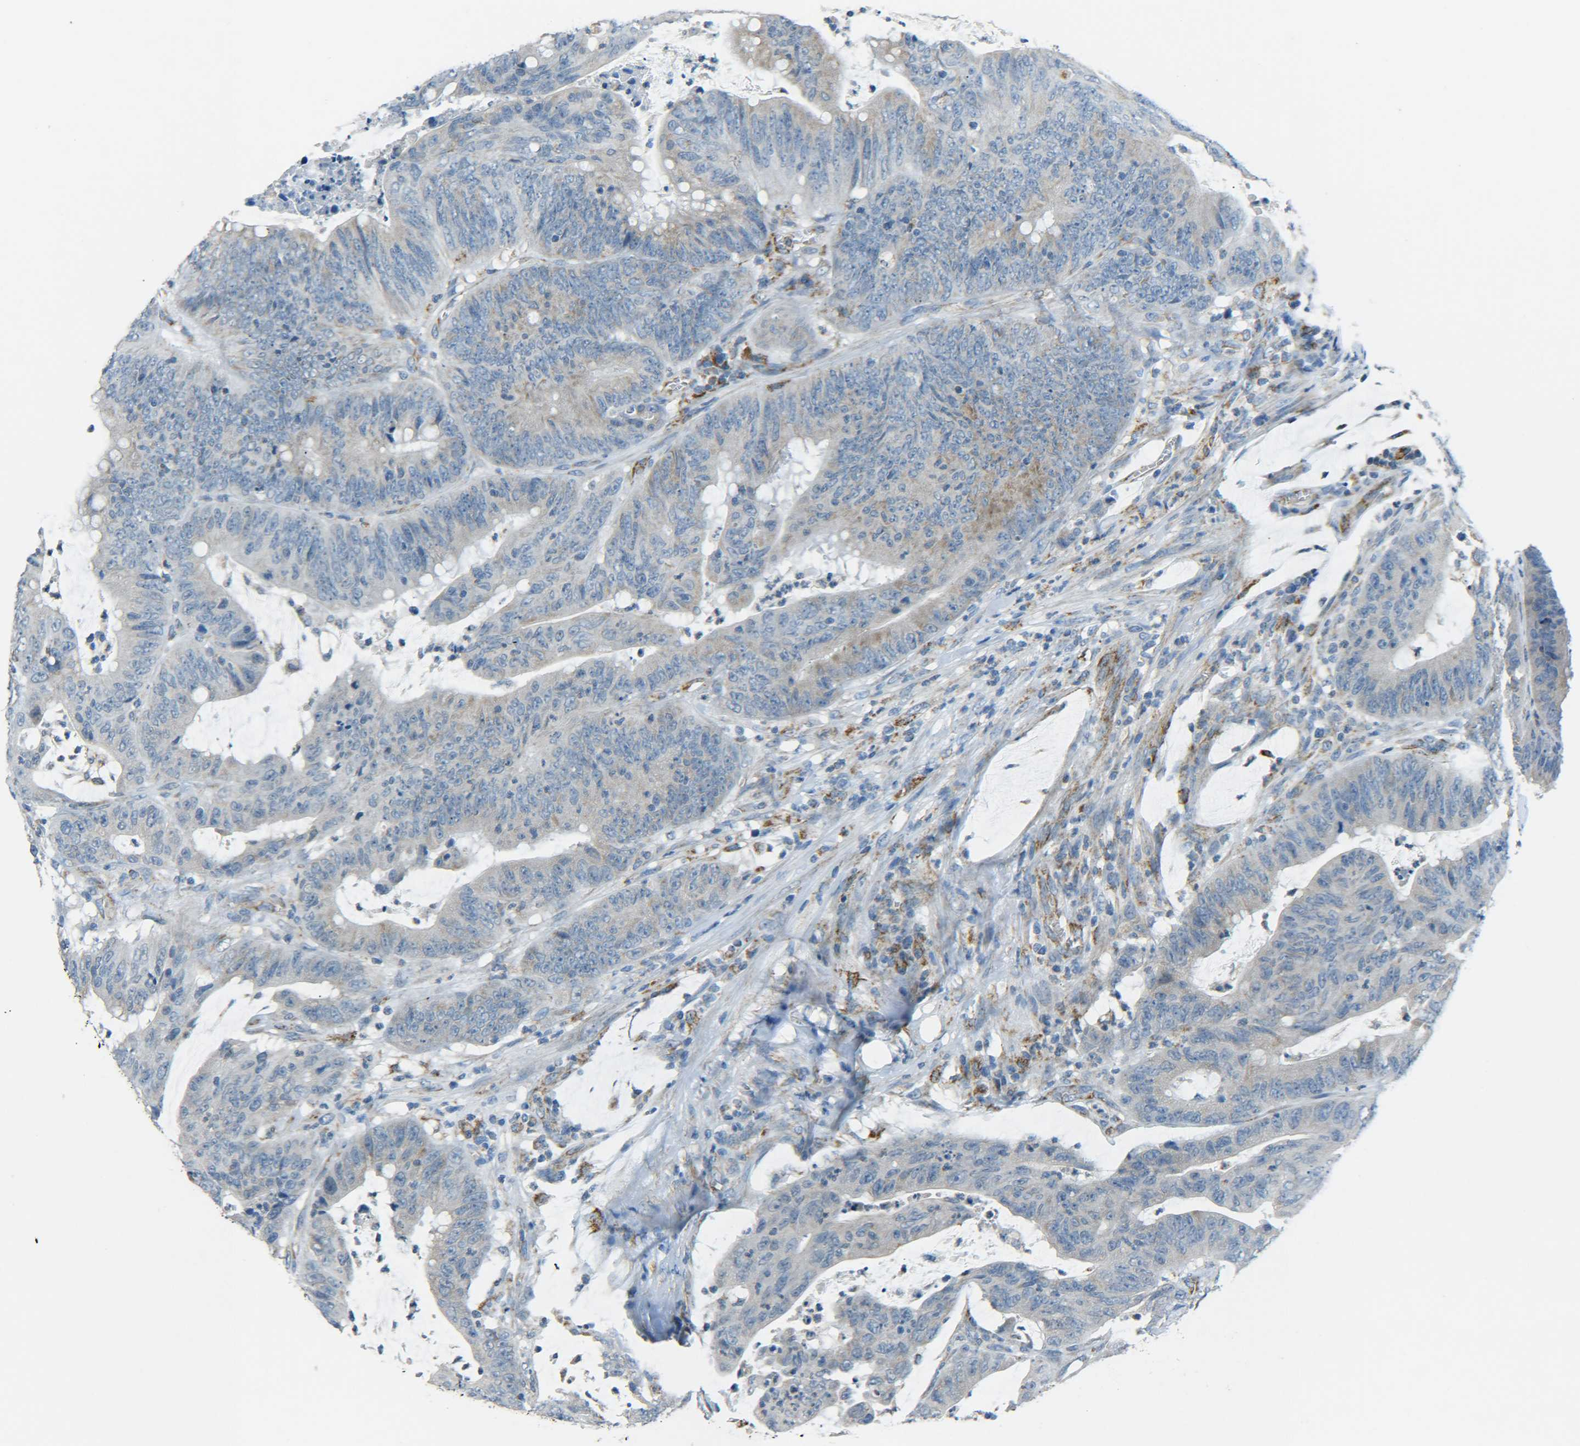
{"staining": {"intensity": "weak", "quantity": "<25%", "location": "cytoplasmic/membranous"}, "tissue": "colorectal cancer", "cell_type": "Tumor cells", "image_type": "cancer", "snomed": [{"axis": "morphology", "description": "Adenocarcinoma, NOS"}, {"axis": "topography", "description": "Colon"}], "caption": "High magnification brightfield microscopy of colorectal cancer (adenocarcinoma) stained with DAB (brown) and counterstained with hematoxylin (blue): tumor cells show no significant expression.", "gene": "CYB5R1", "patient": {"sex": "male", "age": 45}}